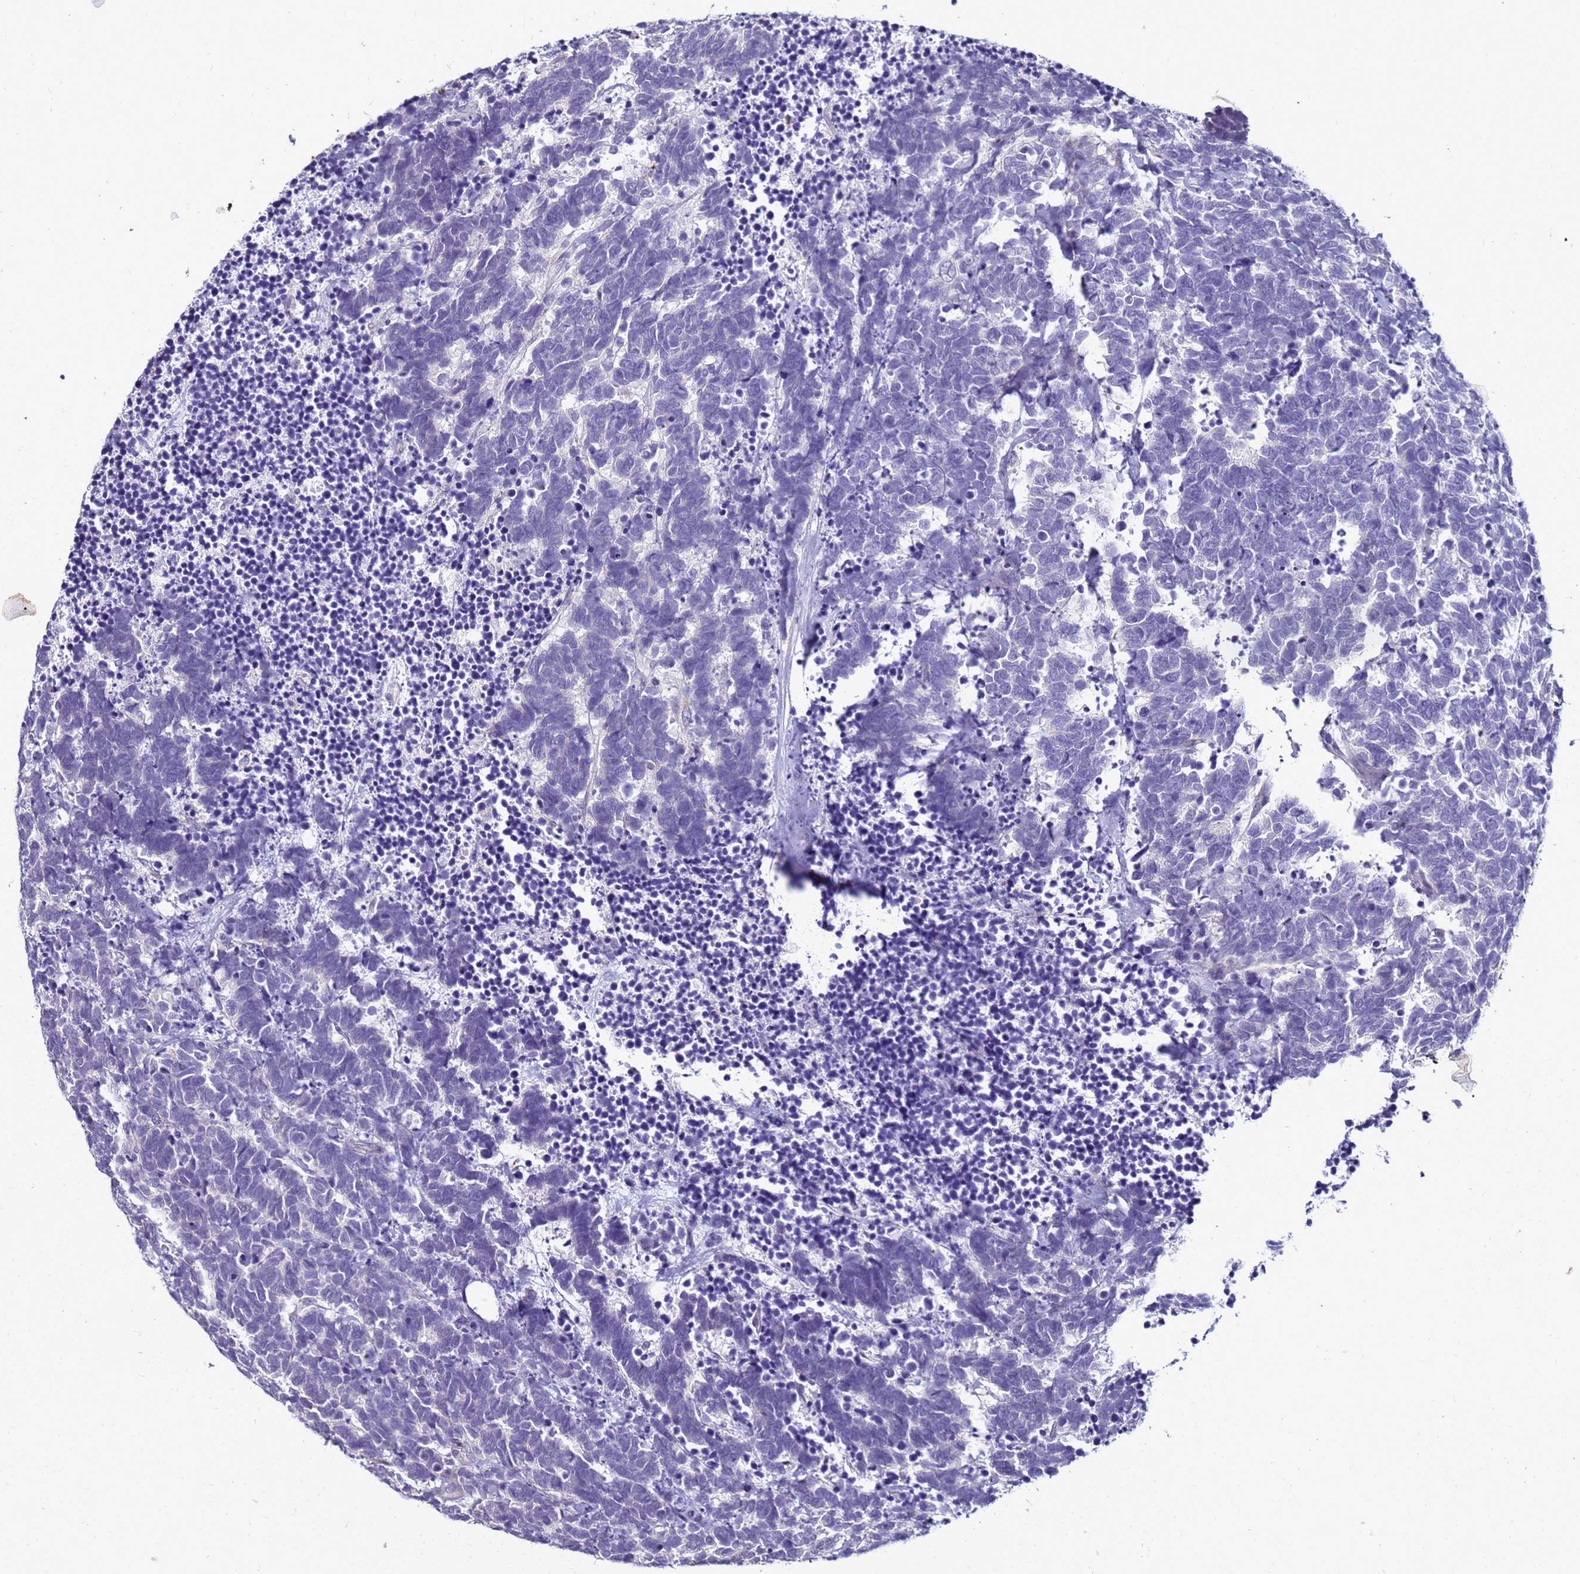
{"staining": {"intensity": "negative", "quantity": "none", "location": "none"}, "tissue": "carcinoid", "cell_type": "Tumor cells", "image_type": "cancer", "snomed": [{"axis": "morphology", "description": "Carcinoma, NOS"}, {"axis": "morphology", "description": "Carcinoid, malignant, NOS"}, {"axis": "topography", "description": "Urinary bladder"}], "caption": "An immunohistochemistry (IHC) photomicrograph of carcinoma is shown. There is no staining in tumor cells of carcinoma.", "gene": "FAM166B", "patient": {"sex": "male", "age": 57}}